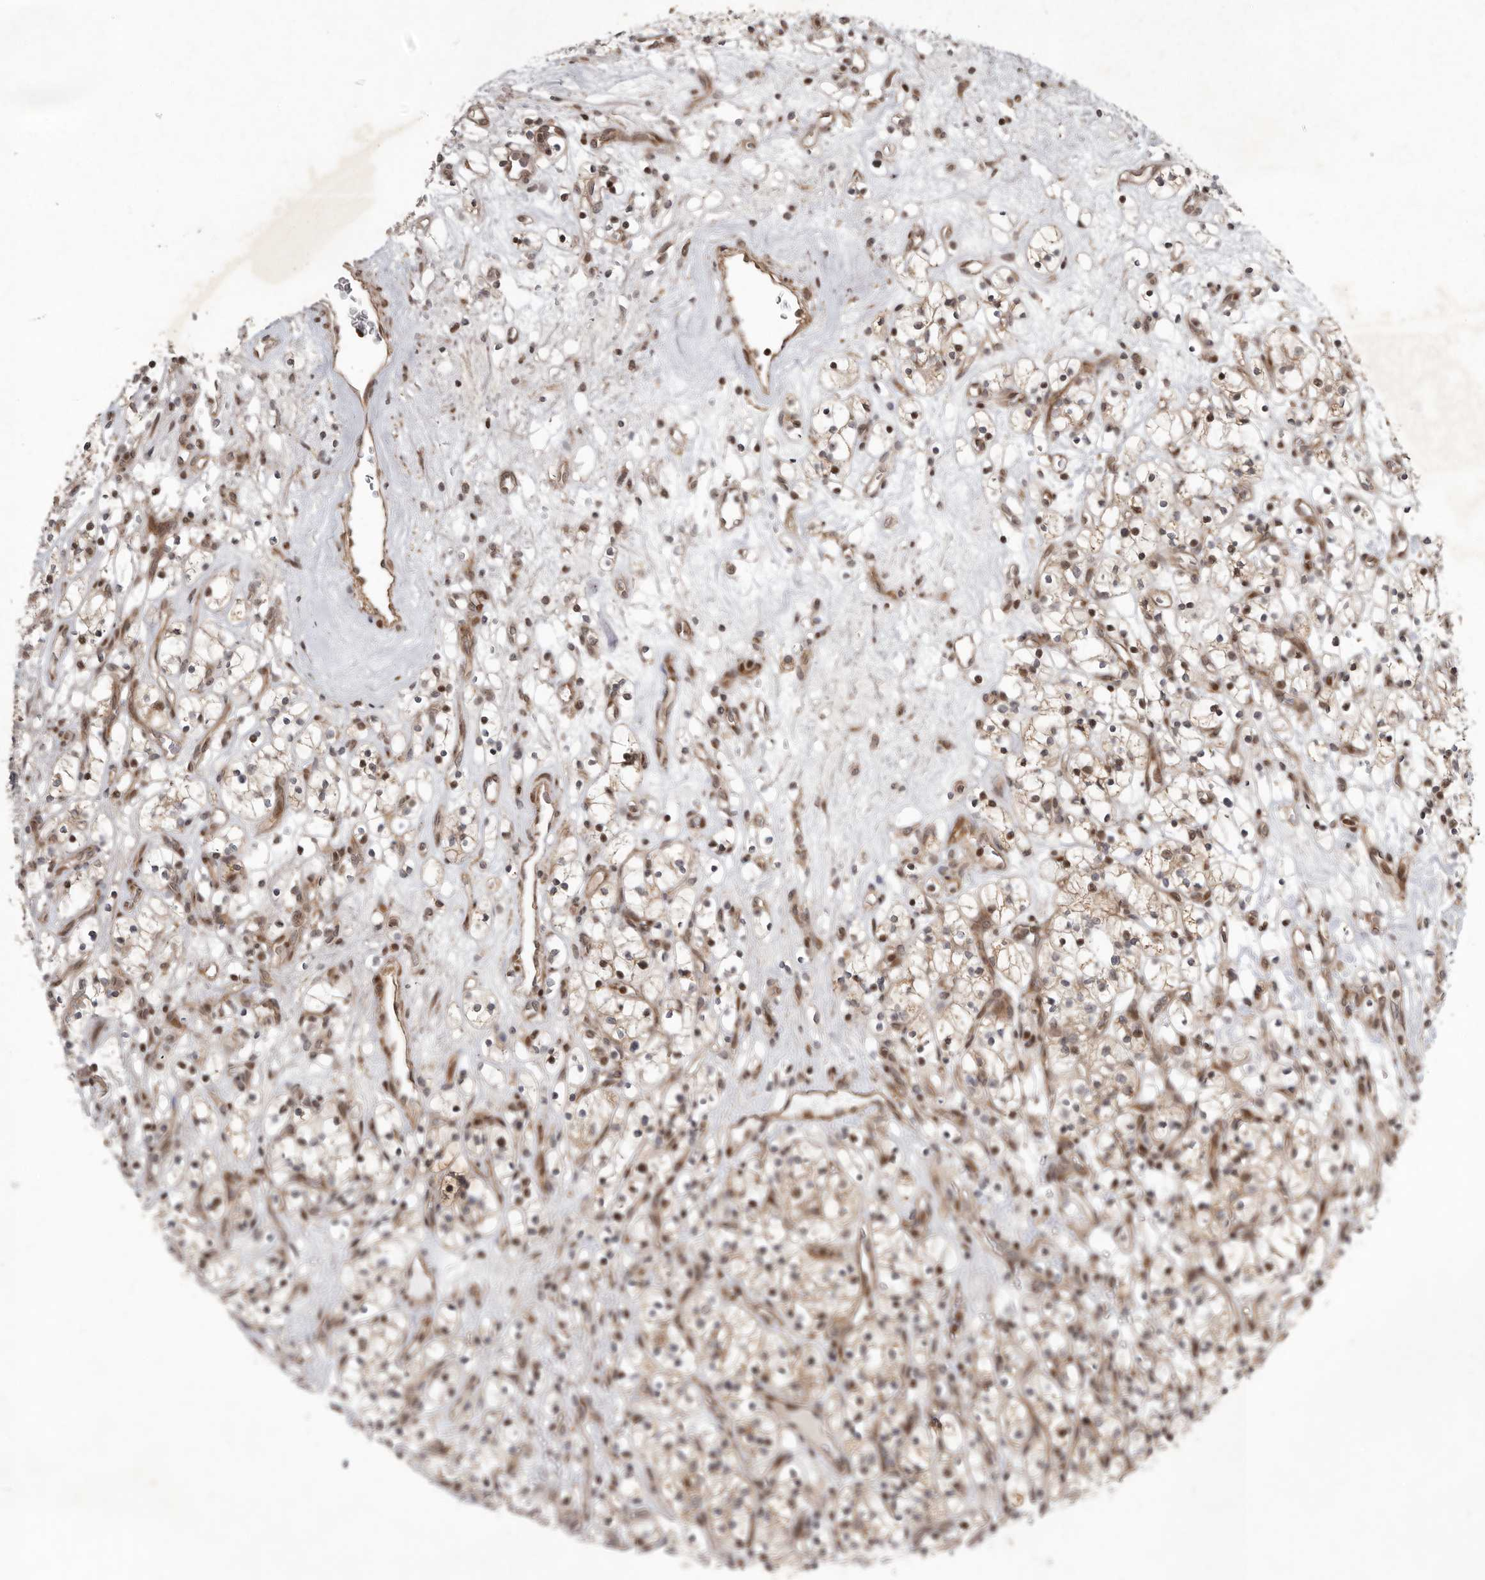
{"staining": {"intensity": "moderate", "quantity": ">75%", "location": "cytoplasmic/membranous,nuclear"}, "tissue": "renal cancer", "cell_type": "Tumor cells", "image_type": "cancer", "snomed": [{"axis": "morphology", "description": "Adenocarcinoma, NOS"}, {"axis": "topography", "description": "Kidney"}], "caption": "A brown stain shows moderate cytoplasmic/membranous and nuclear staining of a protein in renal cancer (adenocarcinoma) tumor cells. The staining was performed using DAB to visualize the protein expression in brown, while the nuclei were stained in blue with hematoxylin (Magnification: 20x).", "gene": "RABIF", "patient": {"sex": "female", "age": 57}}